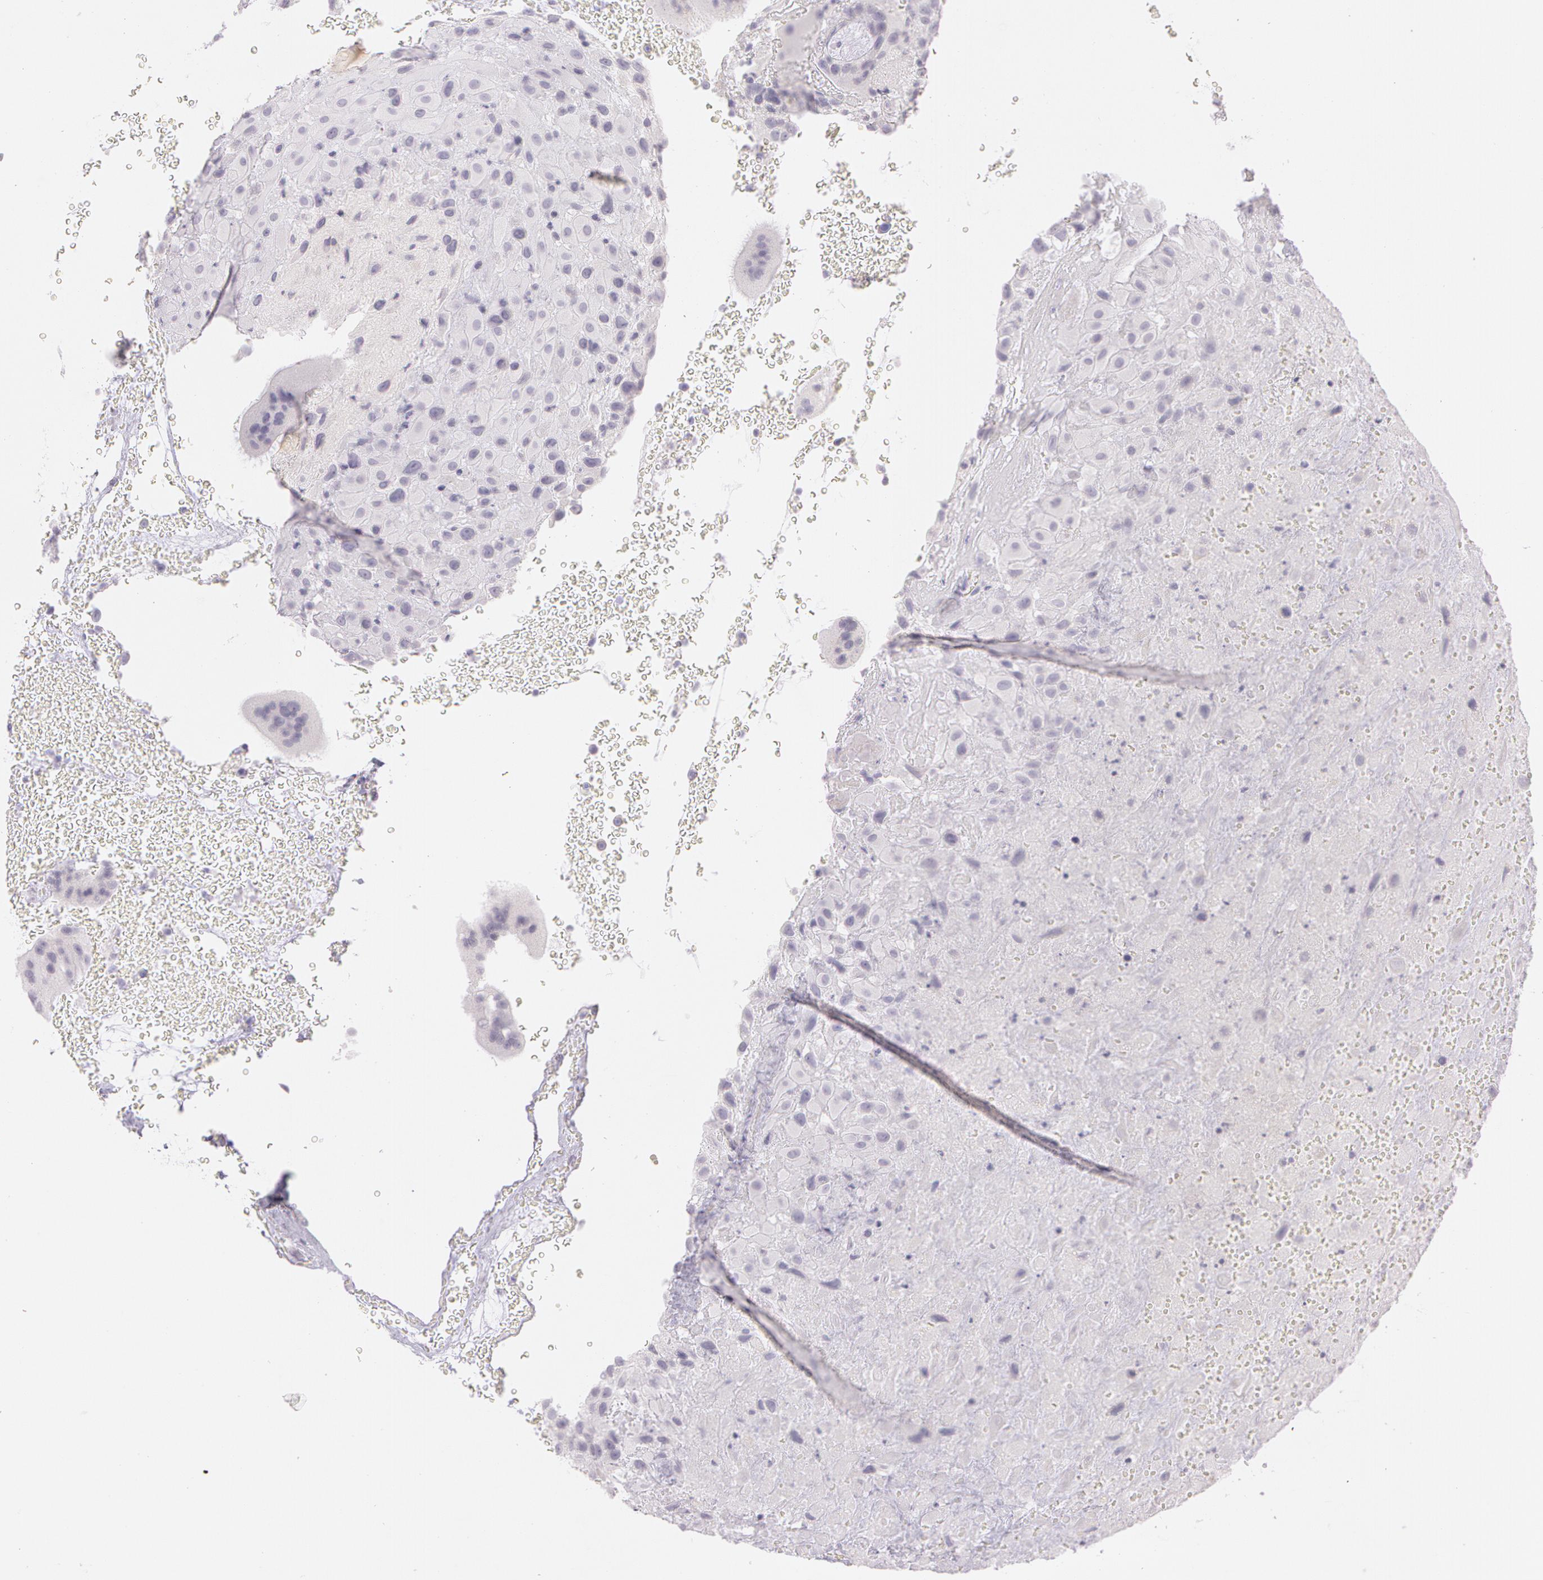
{"staining": {"intensity": "negative", "quantity": "none", "location": "none"}, "tissue": "placenta", "cell_type": "Decidual cells", "image_type": "normal", "snomed": [{"axis": "morphology", "description": "Normal tissue, NOS"}, {"axis": "topography", "description": "Placenta"}], "caption": "High power microscopy image of an immunohistochemistry histopathology image of benign placenta, revealing no significant expression in decidual cells.", "gene": "OTC", "patient": {"sex": "female", "age": 19}}